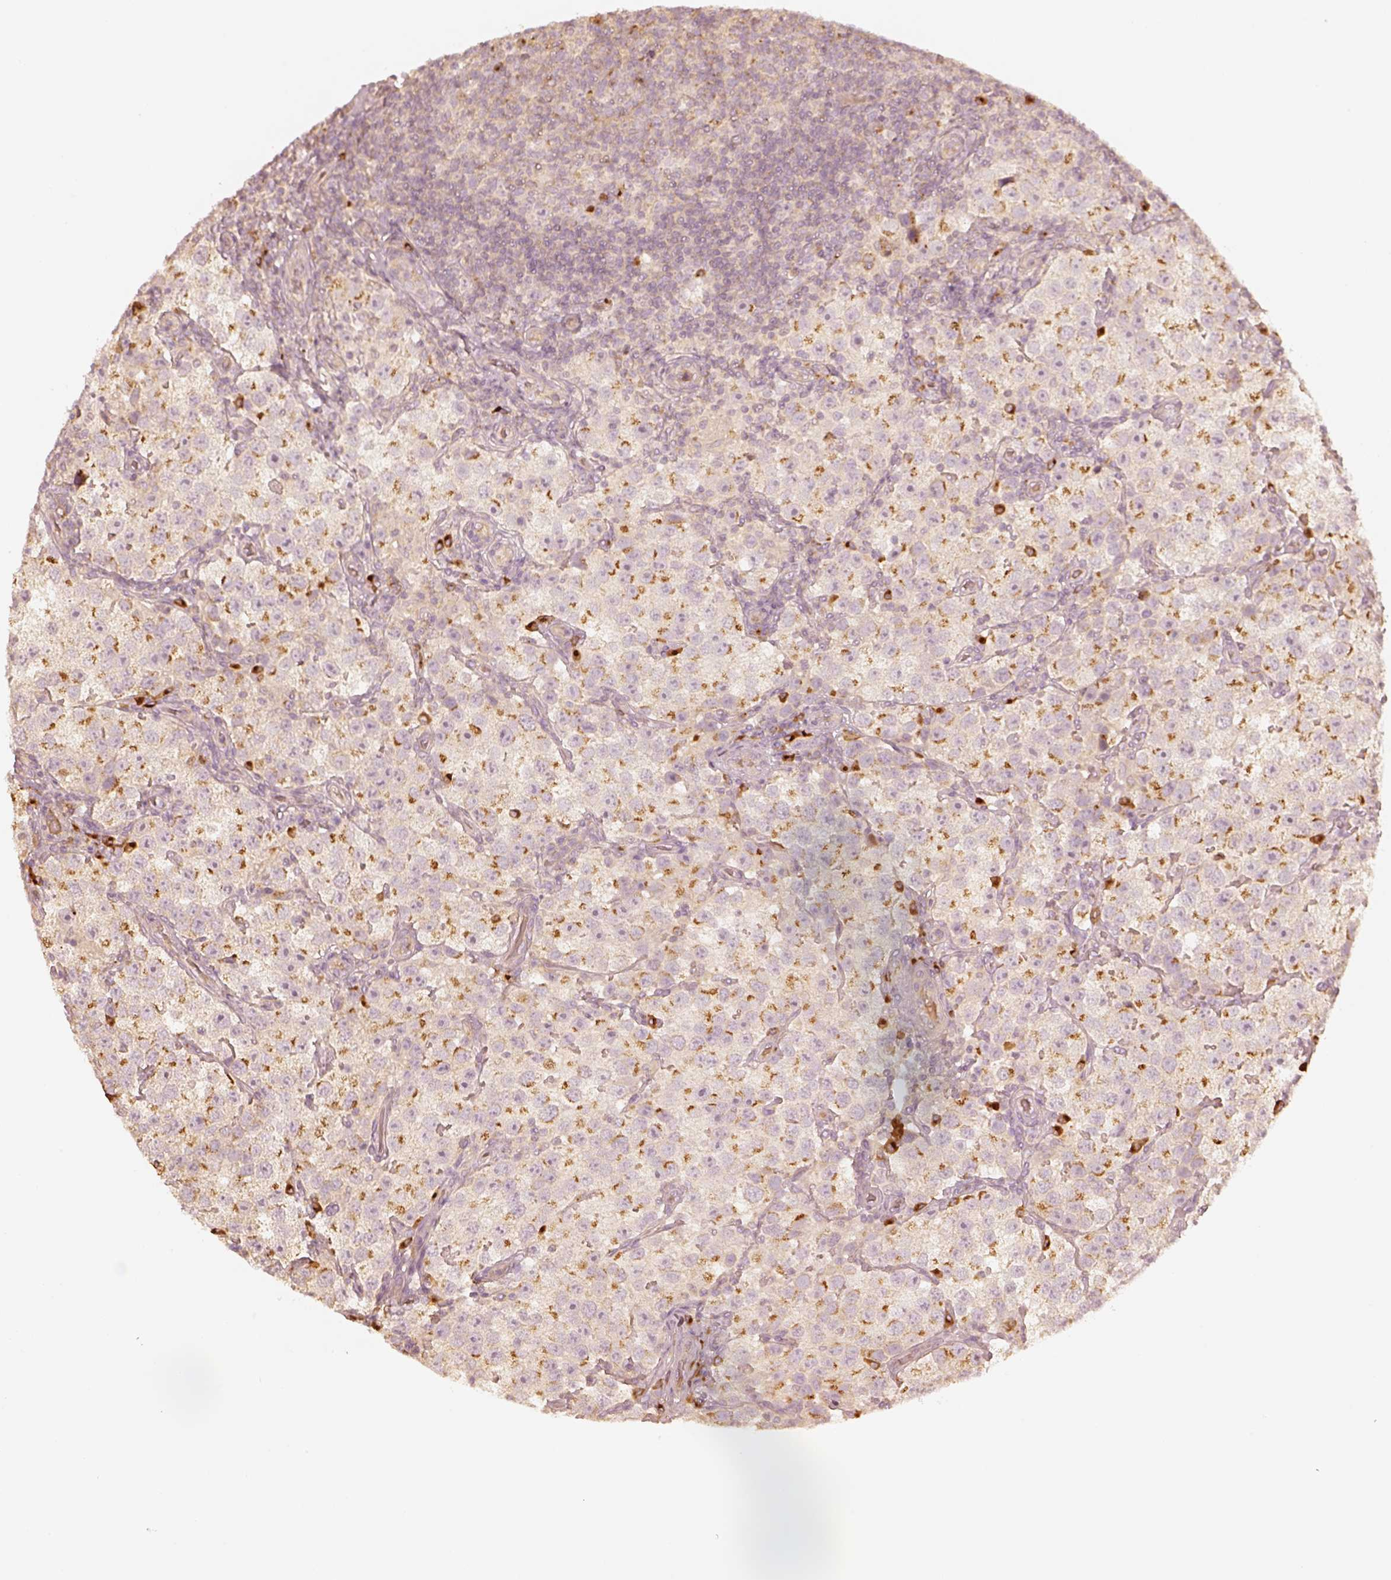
{"staining": {"intensity": "moderate", "quantity": "25%-75%", "location": "cytoplasmic/membranous"}, "tissue": "testis cancer", "cell_type": "Tumor cells", "image_type": "cancer", "snomed": [{"axis": "morphology", "description": "Seminoma, NOS"}, {"axis": "topography", "description": "Testis"}], "caption": "Human seminoma (testis) stained for a protein (brown) displays moderate cytoplasmic/membranous positive positivity in about 25%-75% of tumor cells.", "gene": "GORASP2", "patient": {"sex": "male", "age": 37}}